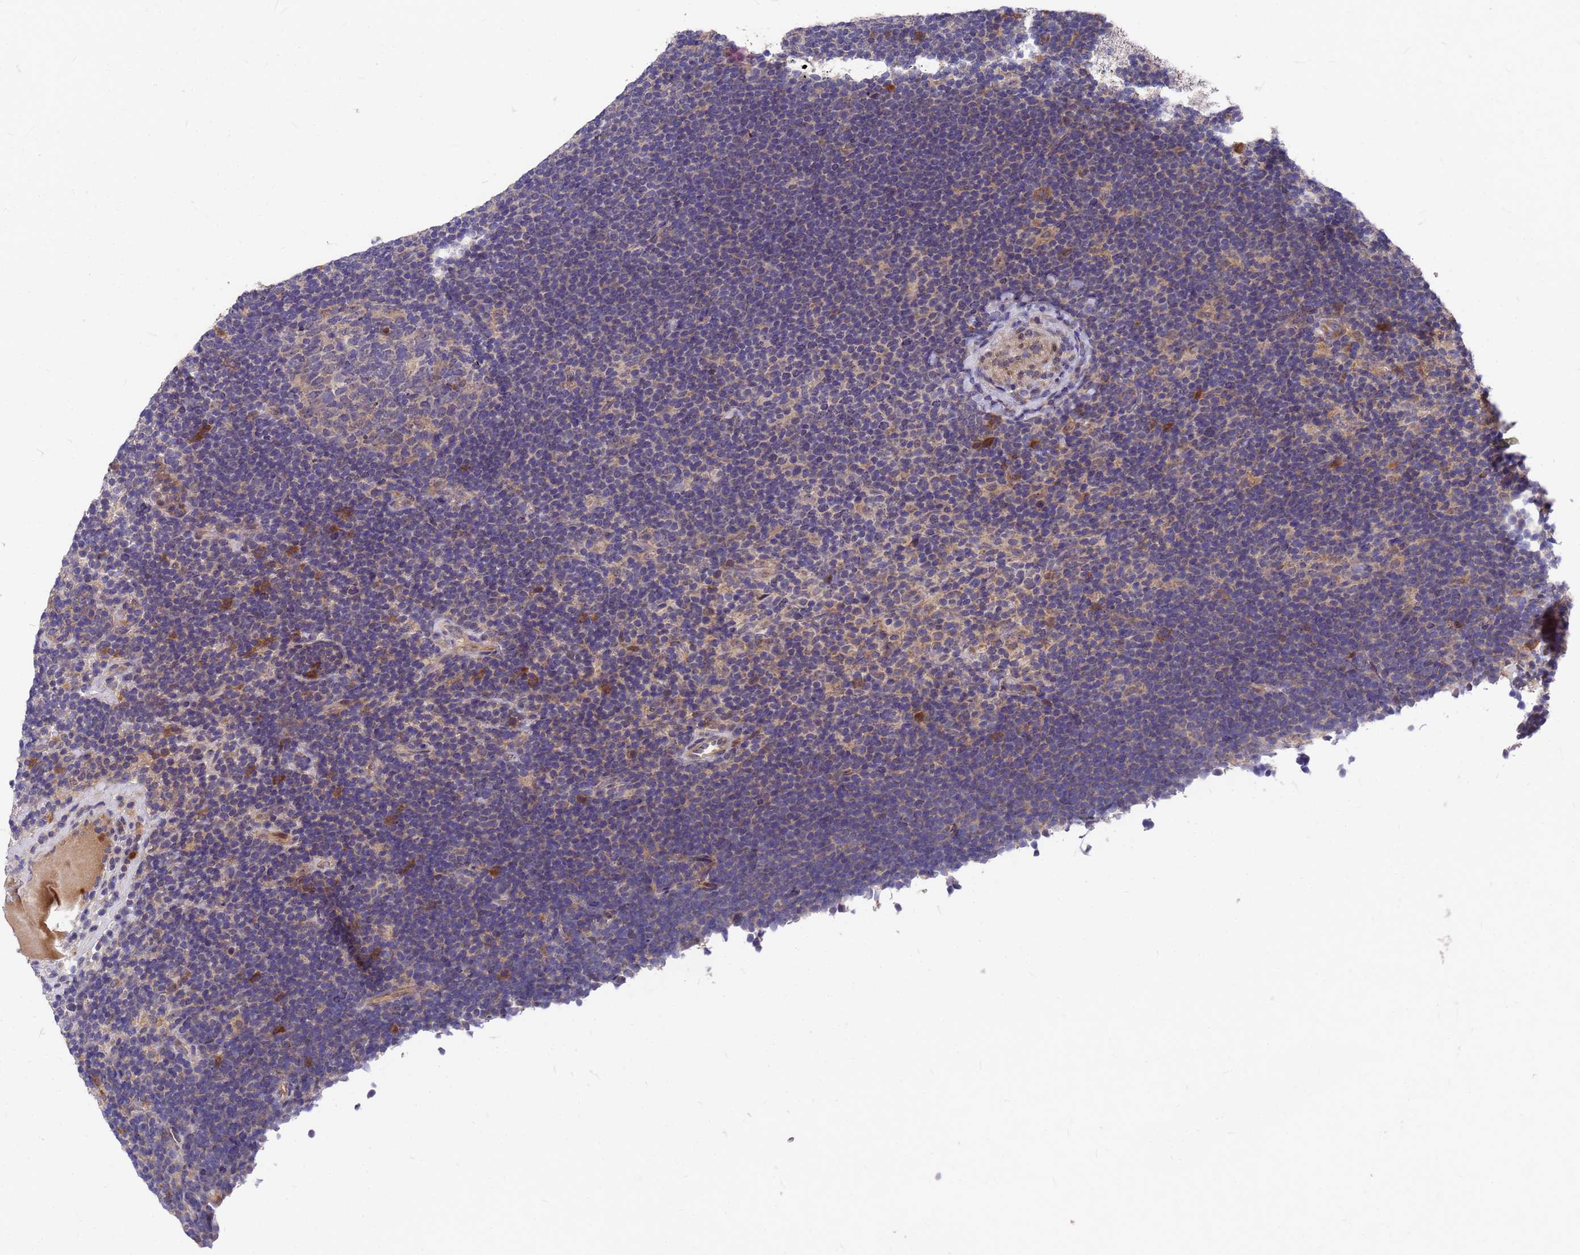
{"staining": {"intensity": "negative", "quantity": "none", "location": "none"}, "tissue": "lymphoma", "cell_type": "Tumor cells", "image_type": "cancer", "snomed": [{"axis": "morphology", "description": "Hodgkin's disease, NOS"}, {"axis": "topography", "description": "Lymph node"}], "caption": "There is no significant positivity in tumor cells of Hodgkin's disease.", "gene": "ZNF717", "patient": {"sex": "female", "age": 57}}